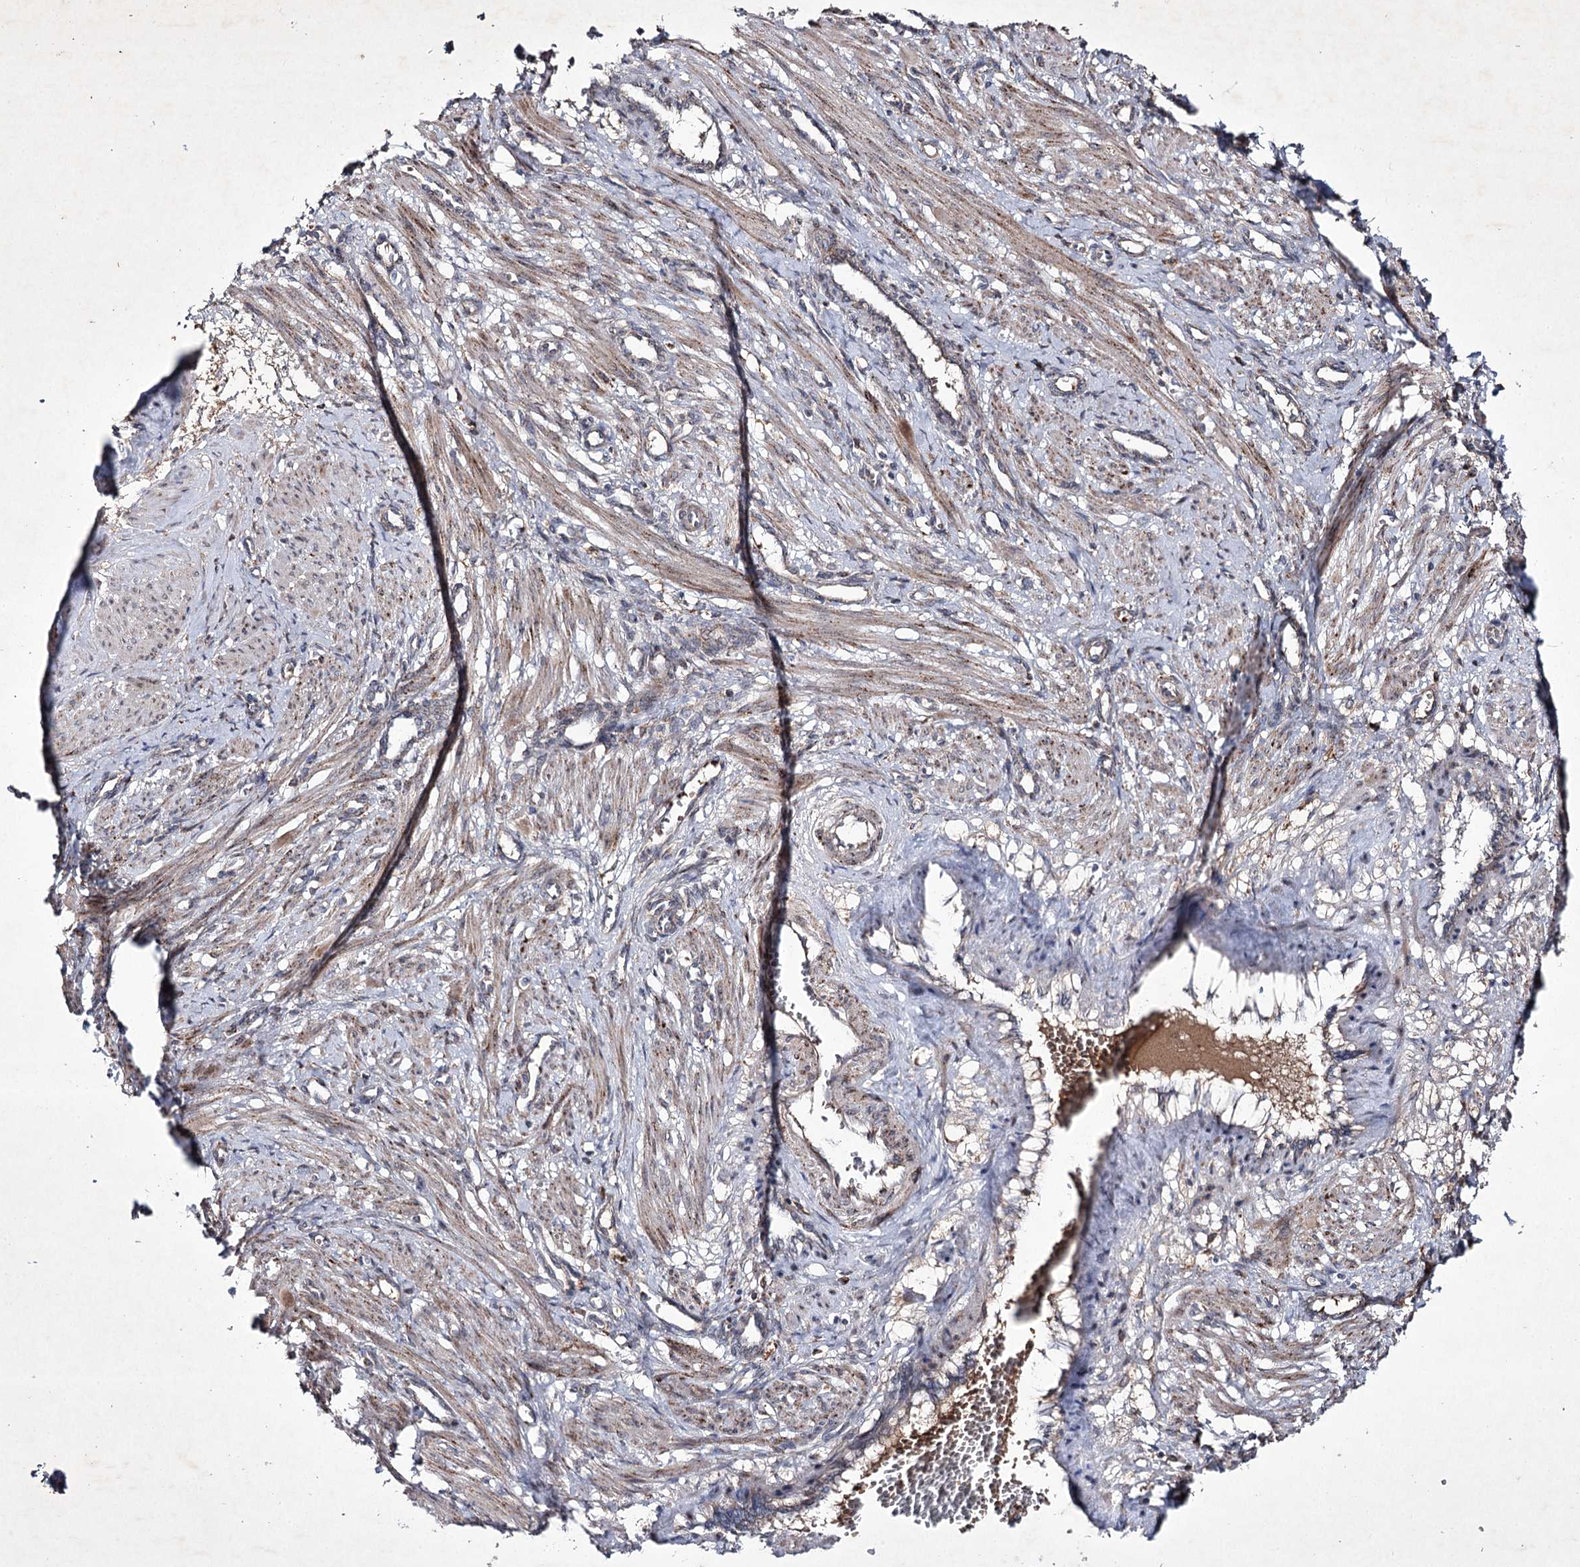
{"staining": {"intensity": "moderate", "quantity": "25%-75%", "location": "cytoplasmic/membranous"}, "tissue": "smooth muscle", "cell_type": "Smooth muscle cells", "image_type": "normal", "snomed": [{"axis": "morphology", "description": "Normal tissue, NOS"}, {"axis": "topography", "description": "Endometrium"}], "caption": "Benign smooth muscle shows moderate cytoplasmic/membranous expression in approximately 25%-75% of smooth muscle cells, visualized by immunohistochemistry.", "gene": "ALG9", "patient": {"sex": "female", "age": 33}}